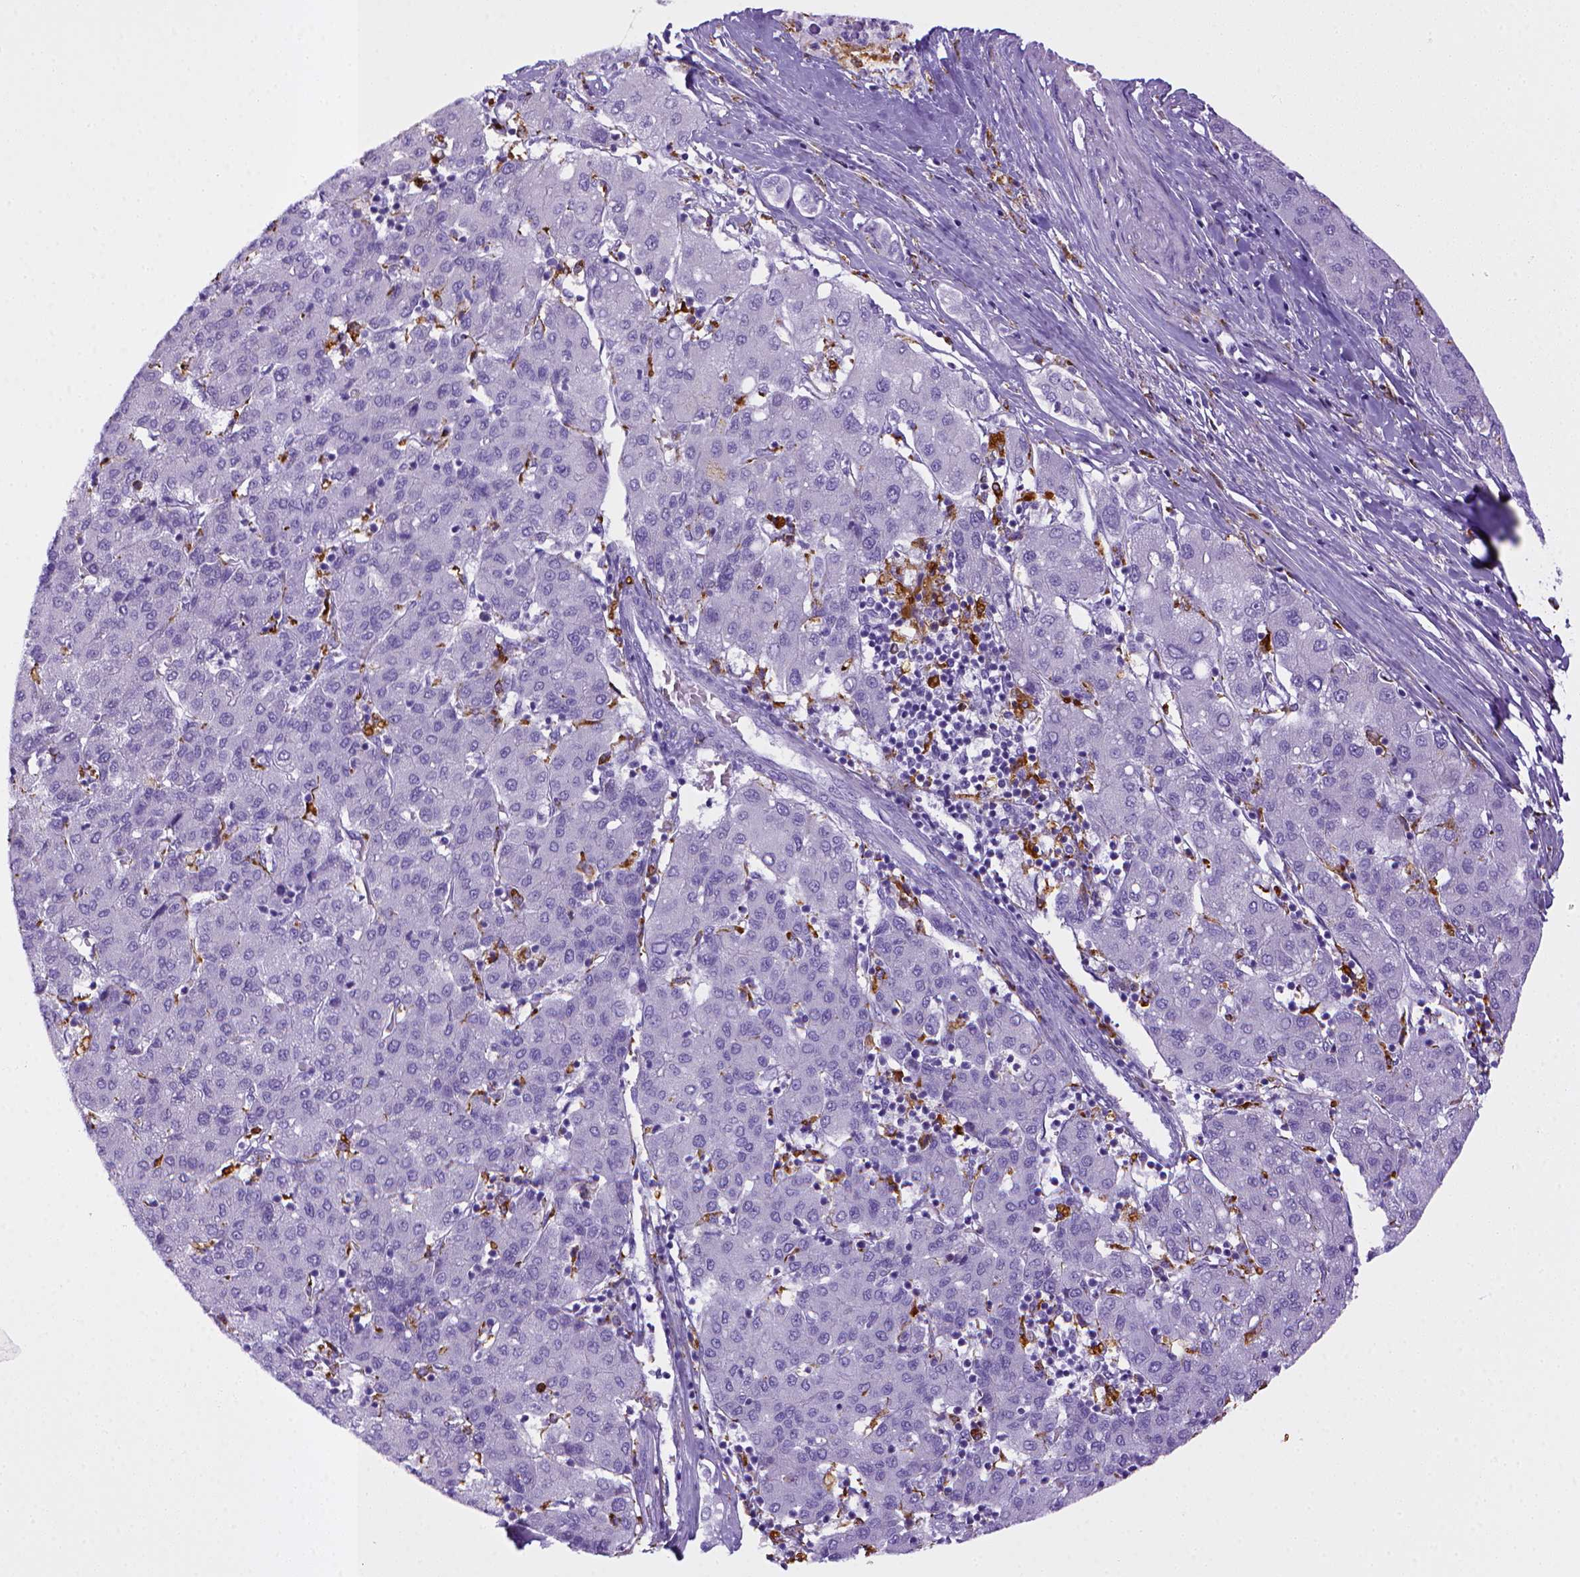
{"staining": {"intensity": "negative", "quantity": "none", "location": "none"}, "tissue": "liver cancer", "cell_type": "Tumor cells", "image_type": "cancer", "snomed": [{"axis": "morphology", "description": "Carcinoma, Hepatocellular, NOS"}, {"axis": "topography", "description": "Liver"}], "caption": "This histopathology image is of liver cancer stained with immunohistochemistry to label a protein in brown with the nuclei are counter-stained blue. There is no positivity in tumor cells. (Stains: DAB (3,3'-diaminobenzidine) immunohistochemistry (IHC) with hematoxylin counter stain, Microscopy: brightfield microscopy at high magnification).", "gene": "CD68", "patient": {"sex": "male", "age": 65}}